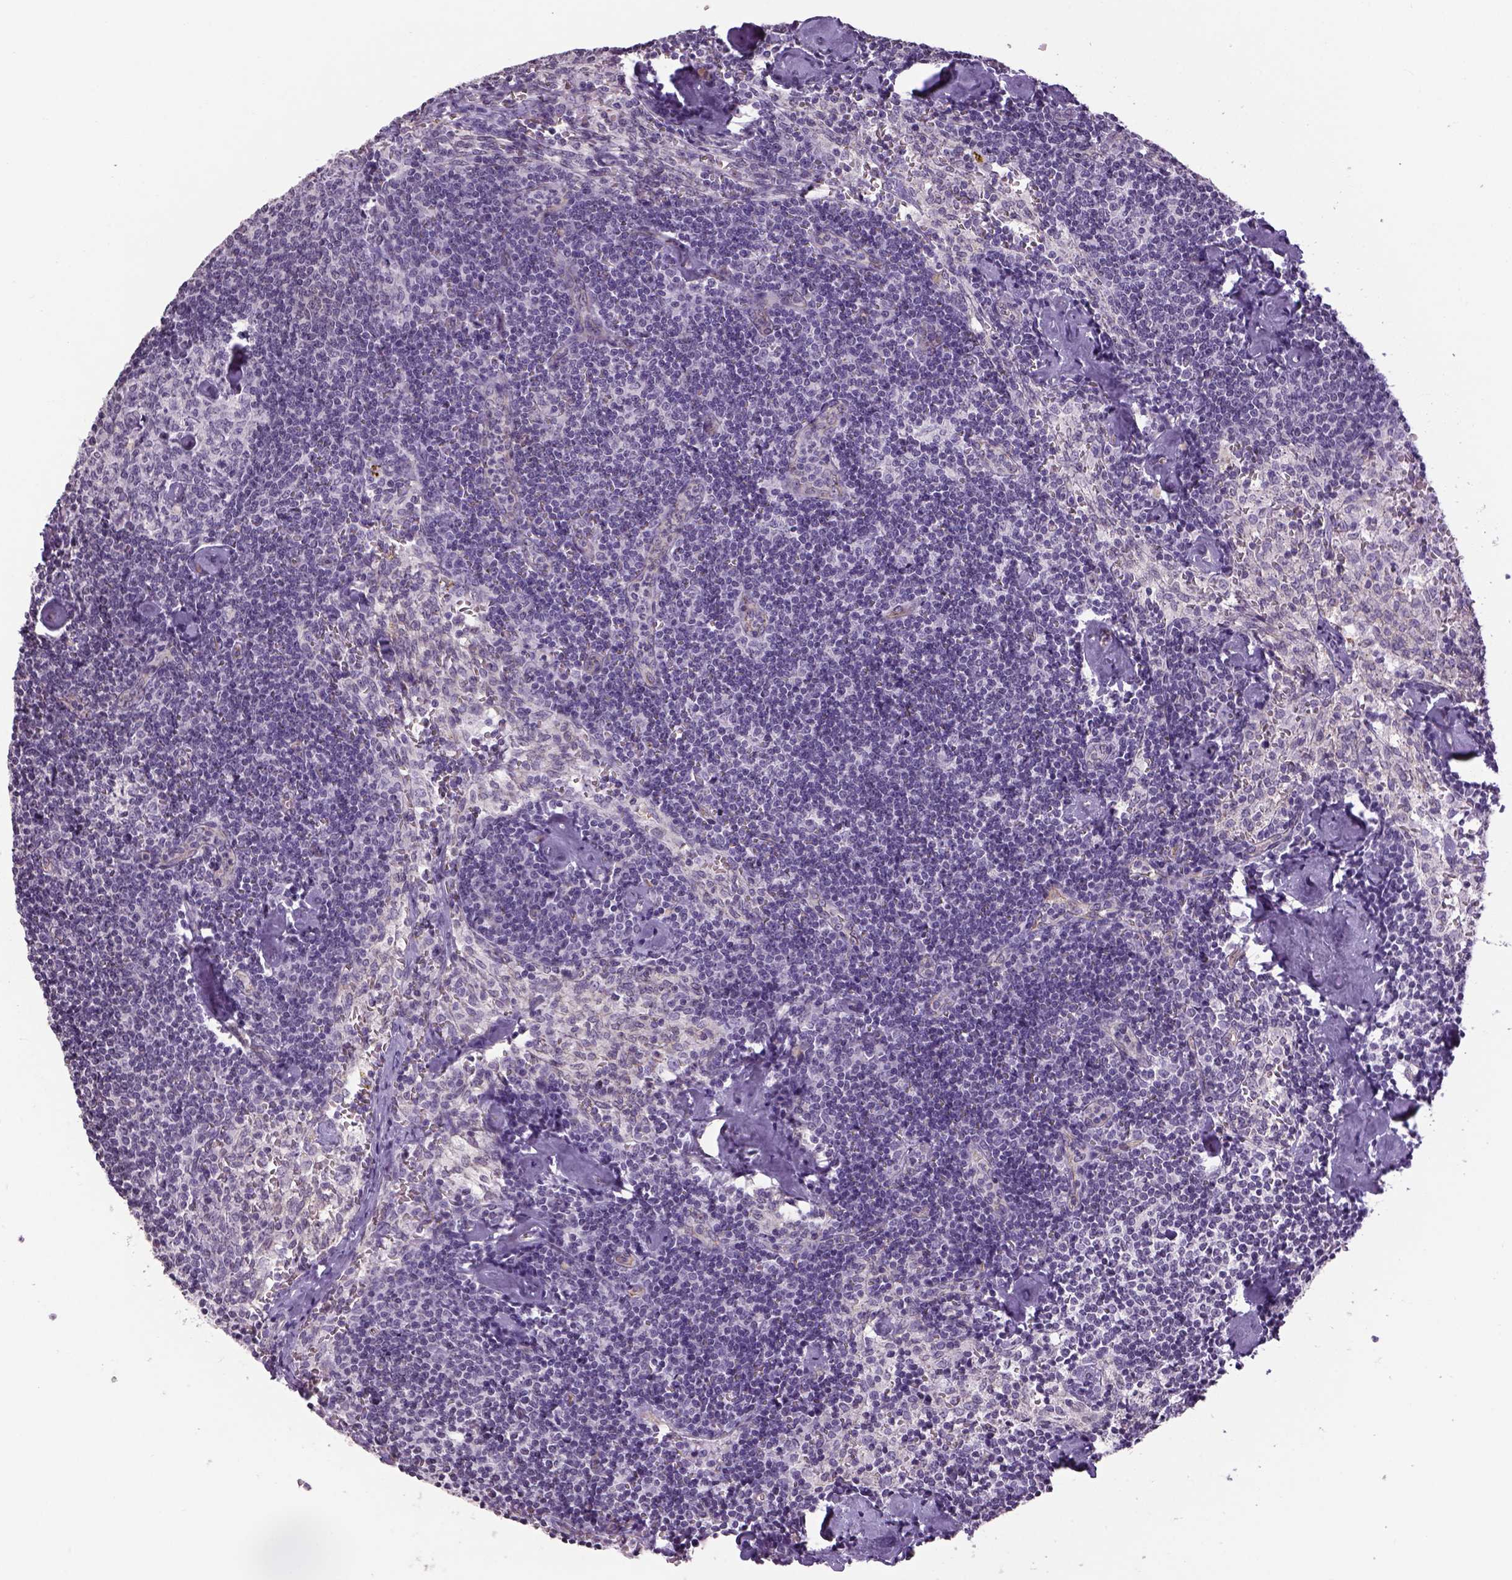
{"staining": {"intensity": "negative", "quantity": "none", "location": "none"}, "tissue": "lymph node", "cell_type": "Germinal center cells", "image_type": "normal", "snomed": [{"axis": "morphology", "description": "Normal tissue, NOS"}, {"axis": "topography", "description": "Lymph node"}], "caption": "Lymph node stained for a protein using immunohistochemistry displays no positivity germinal center cells.", "gene": "PRRT1", "patient": {"sex": "female", "age": 50}}